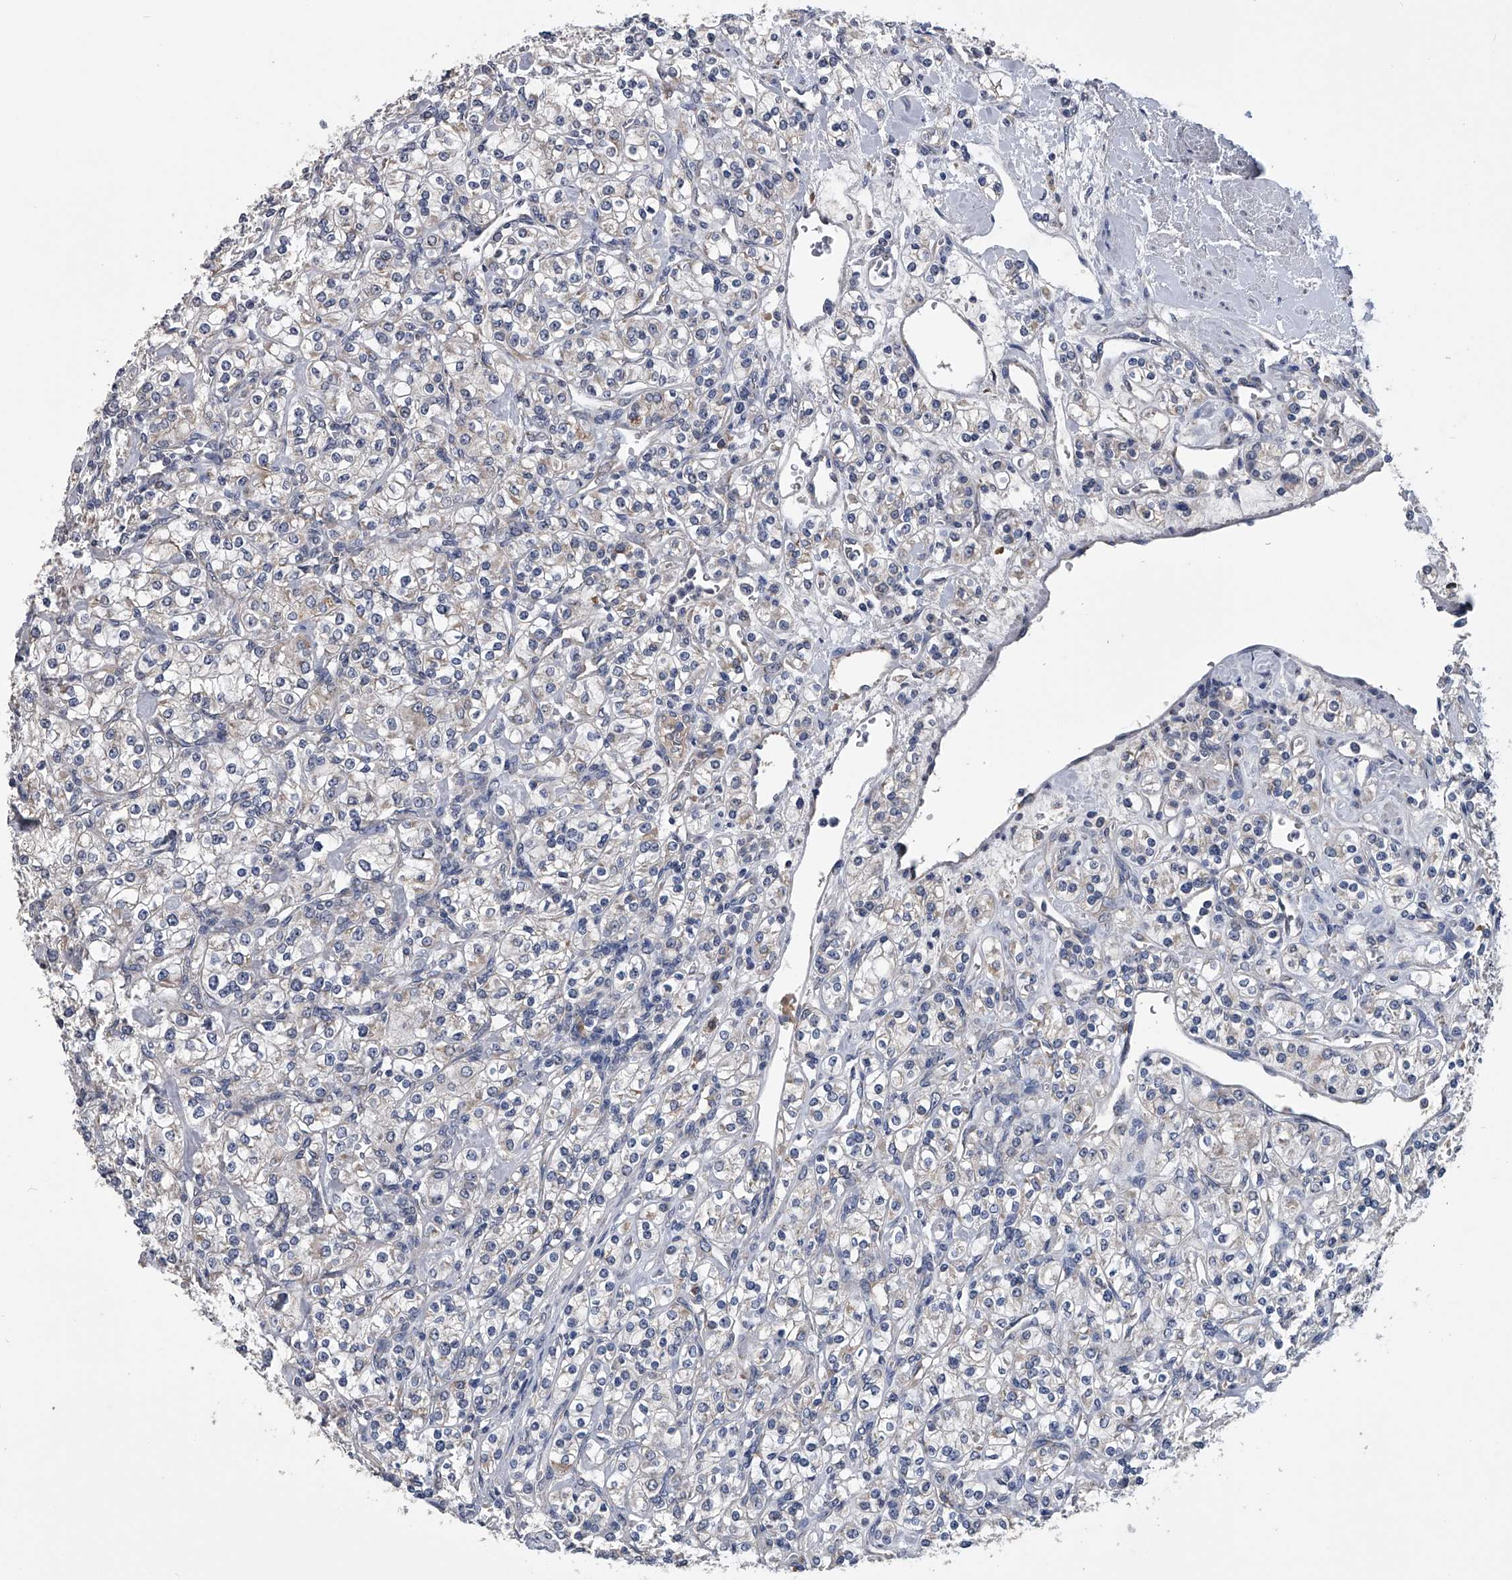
{"staining": {"intensity": "weak", "quantity": "<25%", "location": "cytoplasmic/membranous"}, "tissue": "renal cancer", "cell_type": "Tumor cells", "image_type": "cancer", "snomed": [{"axis": "morphology", "description": "Adenocarcinoma, NOS"}, {"axis": "topography", "description": "Kidney"}], "caption": "High magnification brightfield microscopy of renal adenocarcinoma stained with DAB (brown) and counterstained with hematoxylin (blue): tumor cells show no significant expression. (DAB immunohistochemistry visualized using brightfield microscopy, high magnification).", "gene": "OAT", "patient": {"sex": "male", "age": 77}}